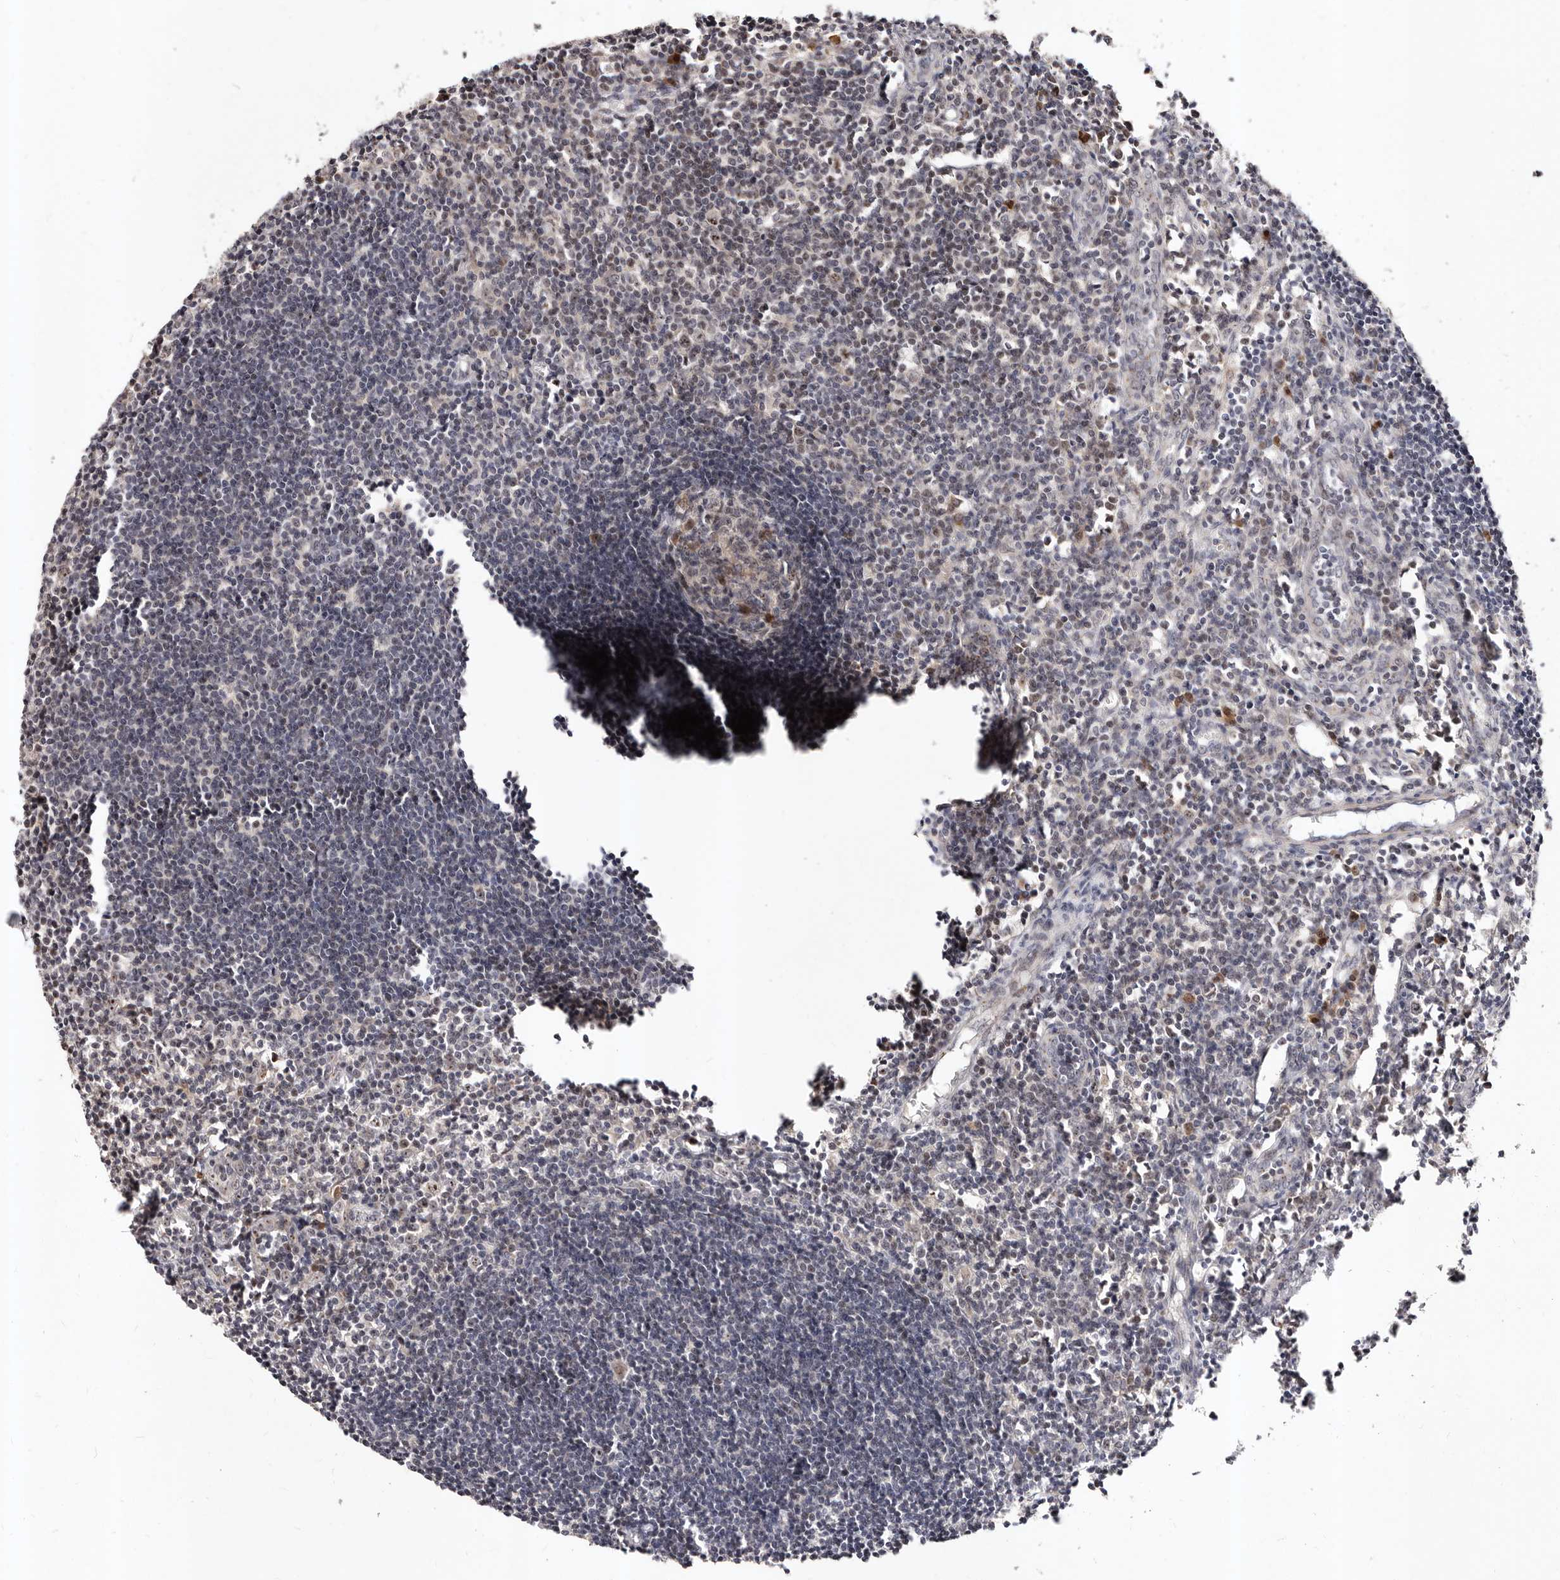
{"staining": {"intensity": "moderate", "quantity": "<25%", "location": "cytoplasmic/membranous,nuclear"}, "tissue": "lymph node", "cell_type": "Germinal center cells", "image_type": "normal", "snomed": [{"axis": "morphology", "description": "Normal tissue, NOS"}, {"axis": "morphology", "description": "Malignant melanoma, Metastatic site"}, {"axis": "topography", "description": "Lymph node"}], "caption": "Immunohistochemistry photomicrograph of normal lymph node: lymph node stained using IHC demonstrates low levels of moderate protein expression localized specifically in the cytoplasmic/membranous,nuclear of germinal center cells, appearing as a cytoplasmic/membranous,nuclear brown color.", "gene": "APOL6", "patient": {"sex": "male", "age": 41}}